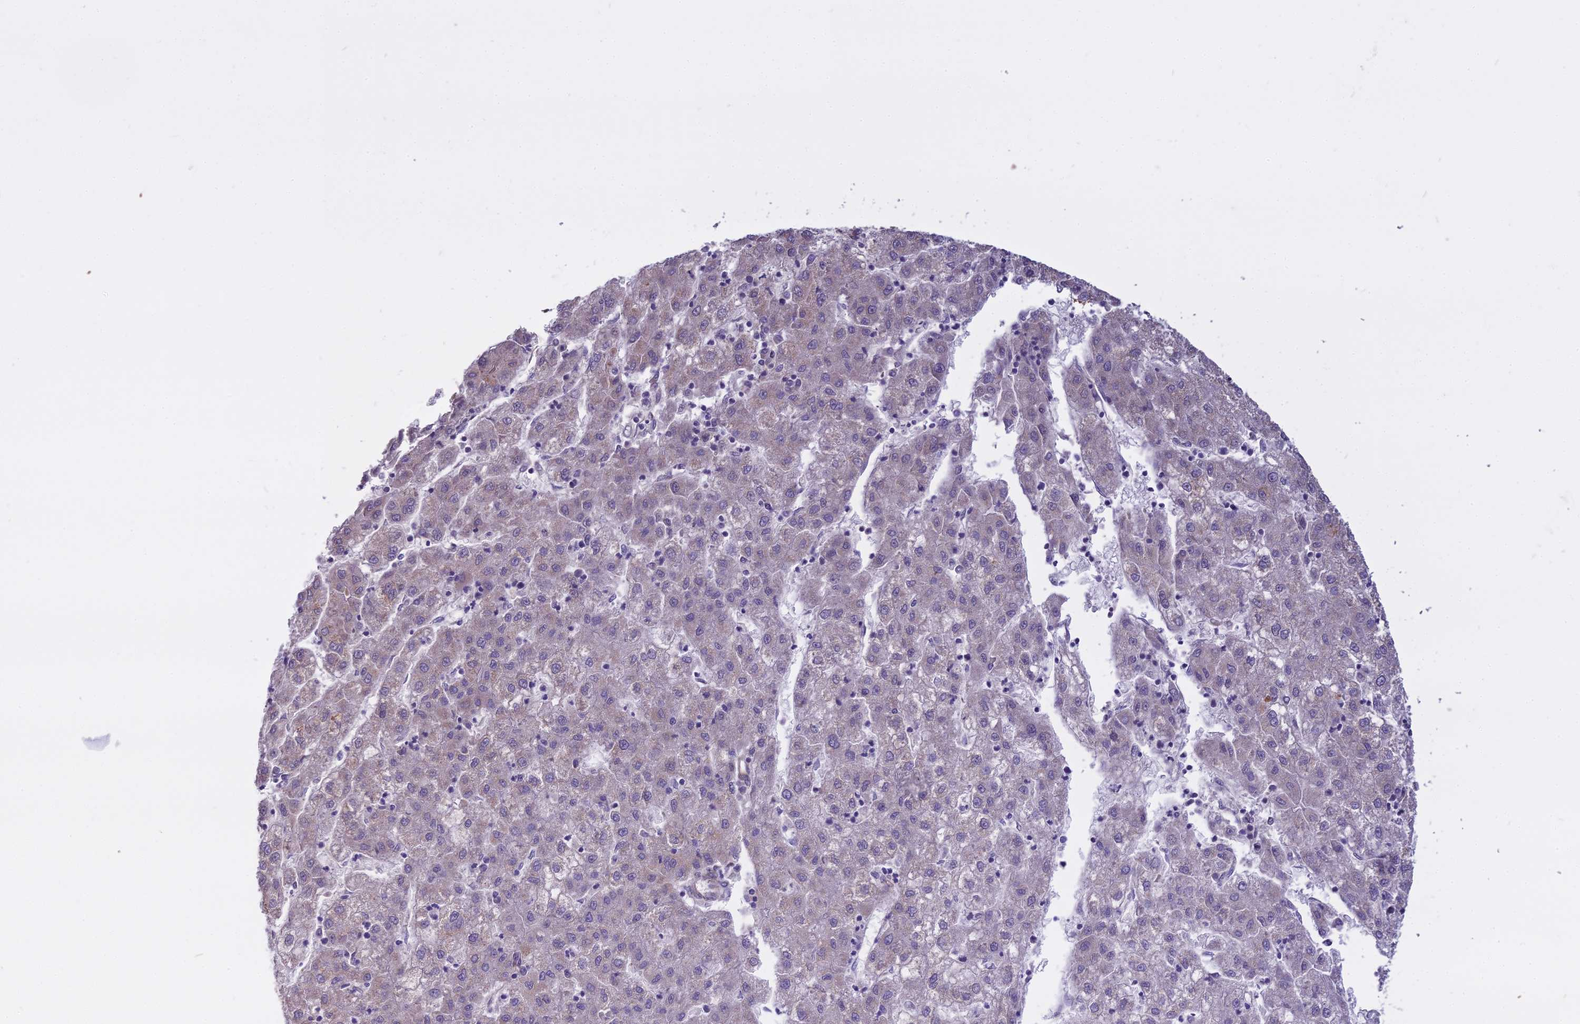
{"staining": {"intensity": "moderate", "quantity": "<25%", "location": "cytoplasmic/membranous"}, "tissue": "liver cancer", "cell_type": "Tumor cells", "image_type": "cancer", "snomed": [{"axis": "morphology", "description": "Carcinoma, Hepatocellular, NOS"}, {"axis": "topography", "description": "Liver"}], "caption": "Brown immunohistochemical staining in human liver hepatocellular carcinoma displays moderate cytoplasmic/membranous staining in about <25% of tumor cells.", "gene": "DUS2", "patient": {"sex": "male", "age": 72}}